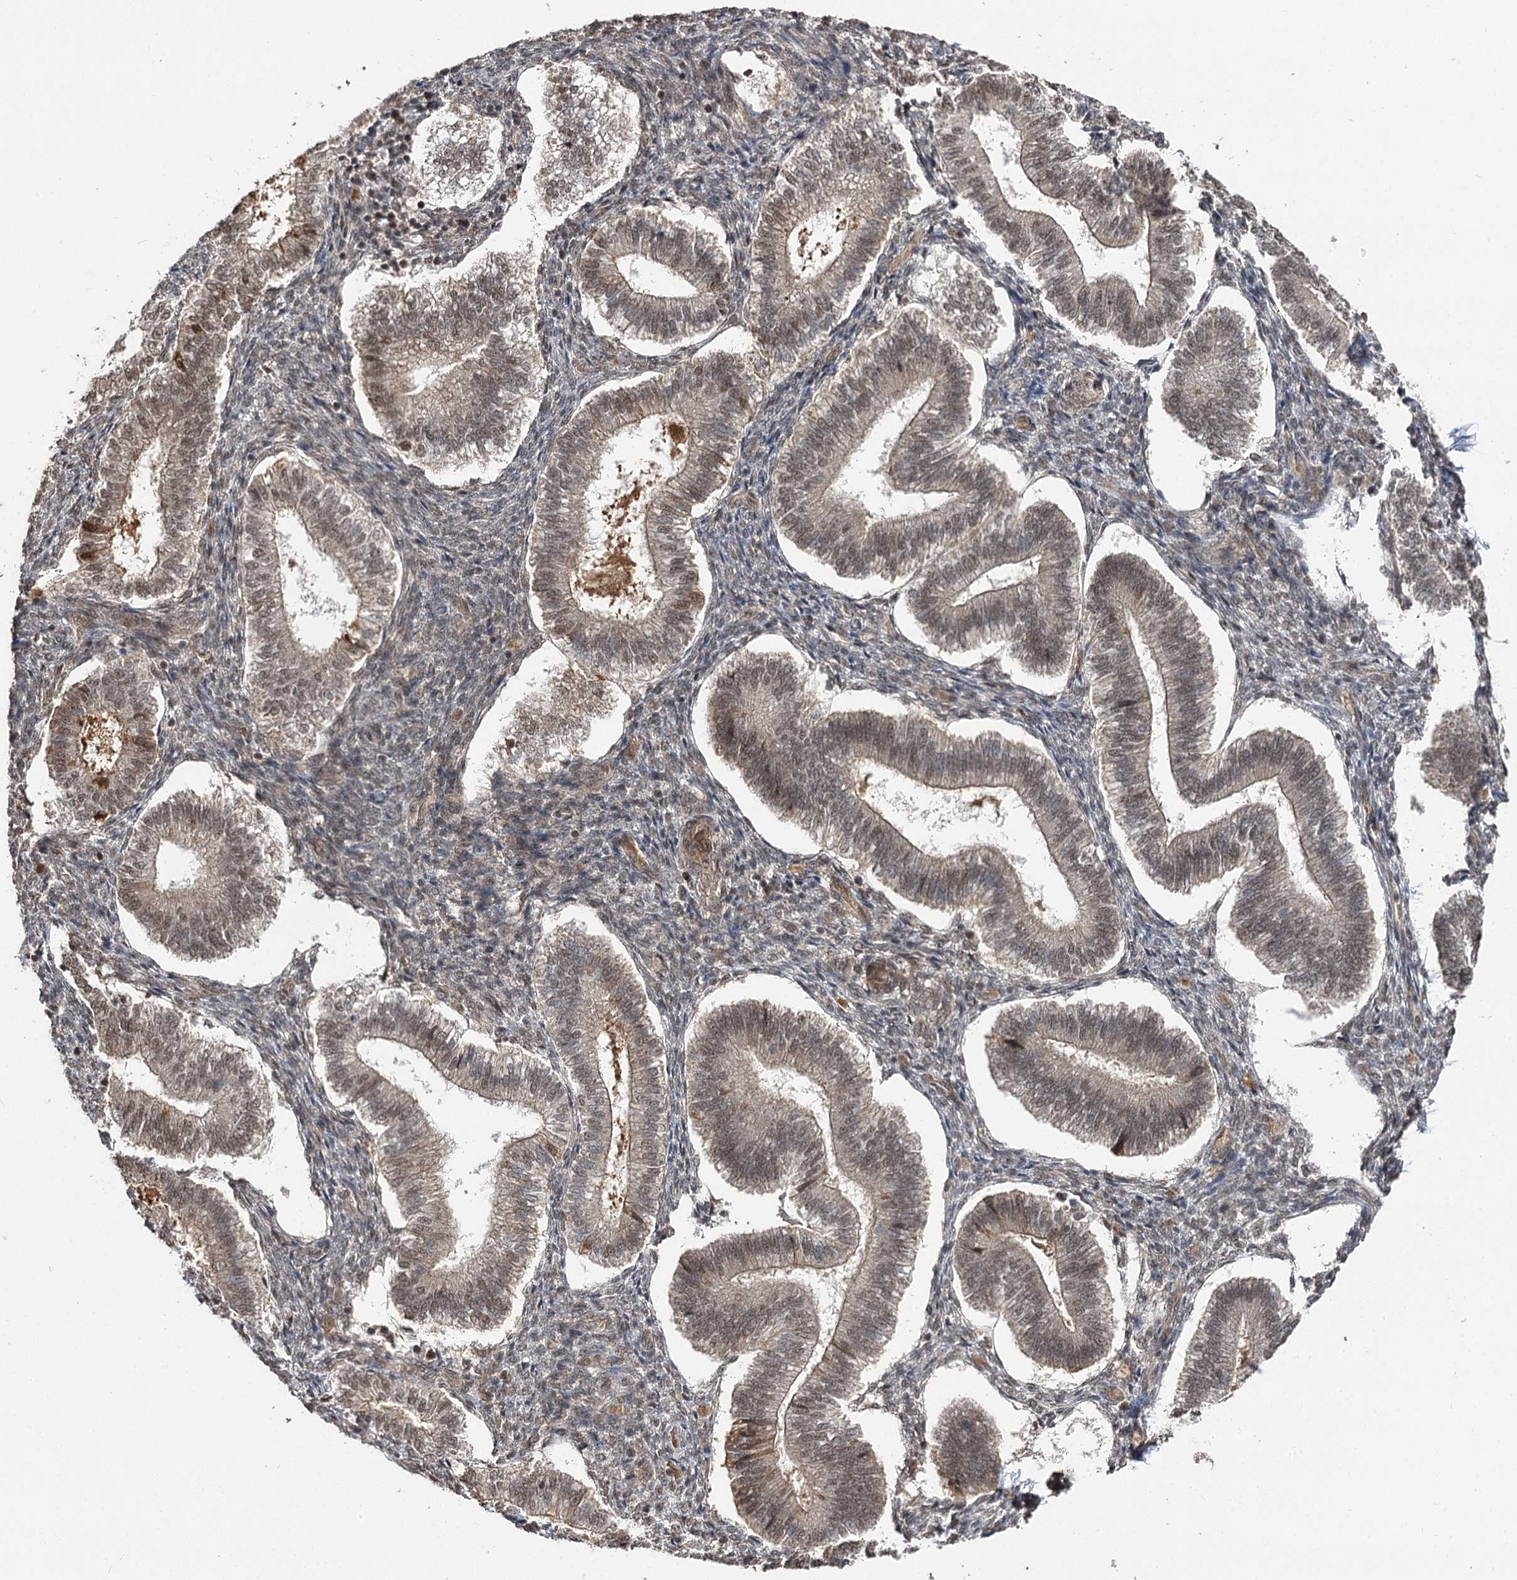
{"staining": {"intensity": "weak", "quantity": "25%-75%", "location": "nuclear"}, "tissue": "endometrium", "cell_type": "Cells in endometrial stroma", "image_type": "normal", "snomed": [{"axis": "morphology", "description": "Normal tissue, NOS"}, {"axis": "topography", "description": "Endometrium"}], "caption": "This is an image of immunohistochemistry (IHC) staining of unremarkable endometrium, which shows weak positivity in the nuclear of cells in endometrial stroma.", "gene": "FAM53B", "patient": {"sex": "female", "age": 25}}